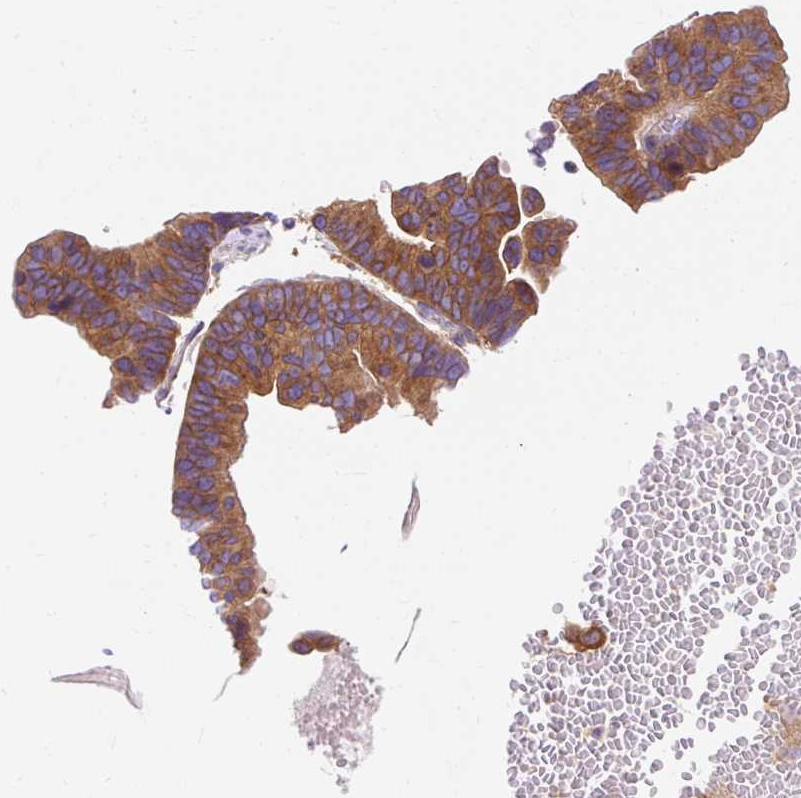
{"staining": {"intensity": "strong", "quantity": ">75%", "location": "cytoplasmic/membranous"}, "tissue": "ovarian cancer", "cell_type": "Tumor cells", "image_type": "cancer", "snomed": [{"axis": "morphology", "description": "Cystadenocarcinoma, serous, NOS"}, {"axis": "topography", "description": "Ovary"}], "caption": "Brown immunohistochemical staining in human ovarian serous cystadenocarcinoma demonstrates strong cytoplasmic/membranous positivity in approximately >75% of tumor cells. The staining was performed using DAB (3,3'-diaminobenzidine) to visualize the protein expression in brown, while the nuclei were stained in blue with hematoxylin (Magnification: 20x).", "gene": "OR4K15", "patient": {"sex": "female", "age": 56}}